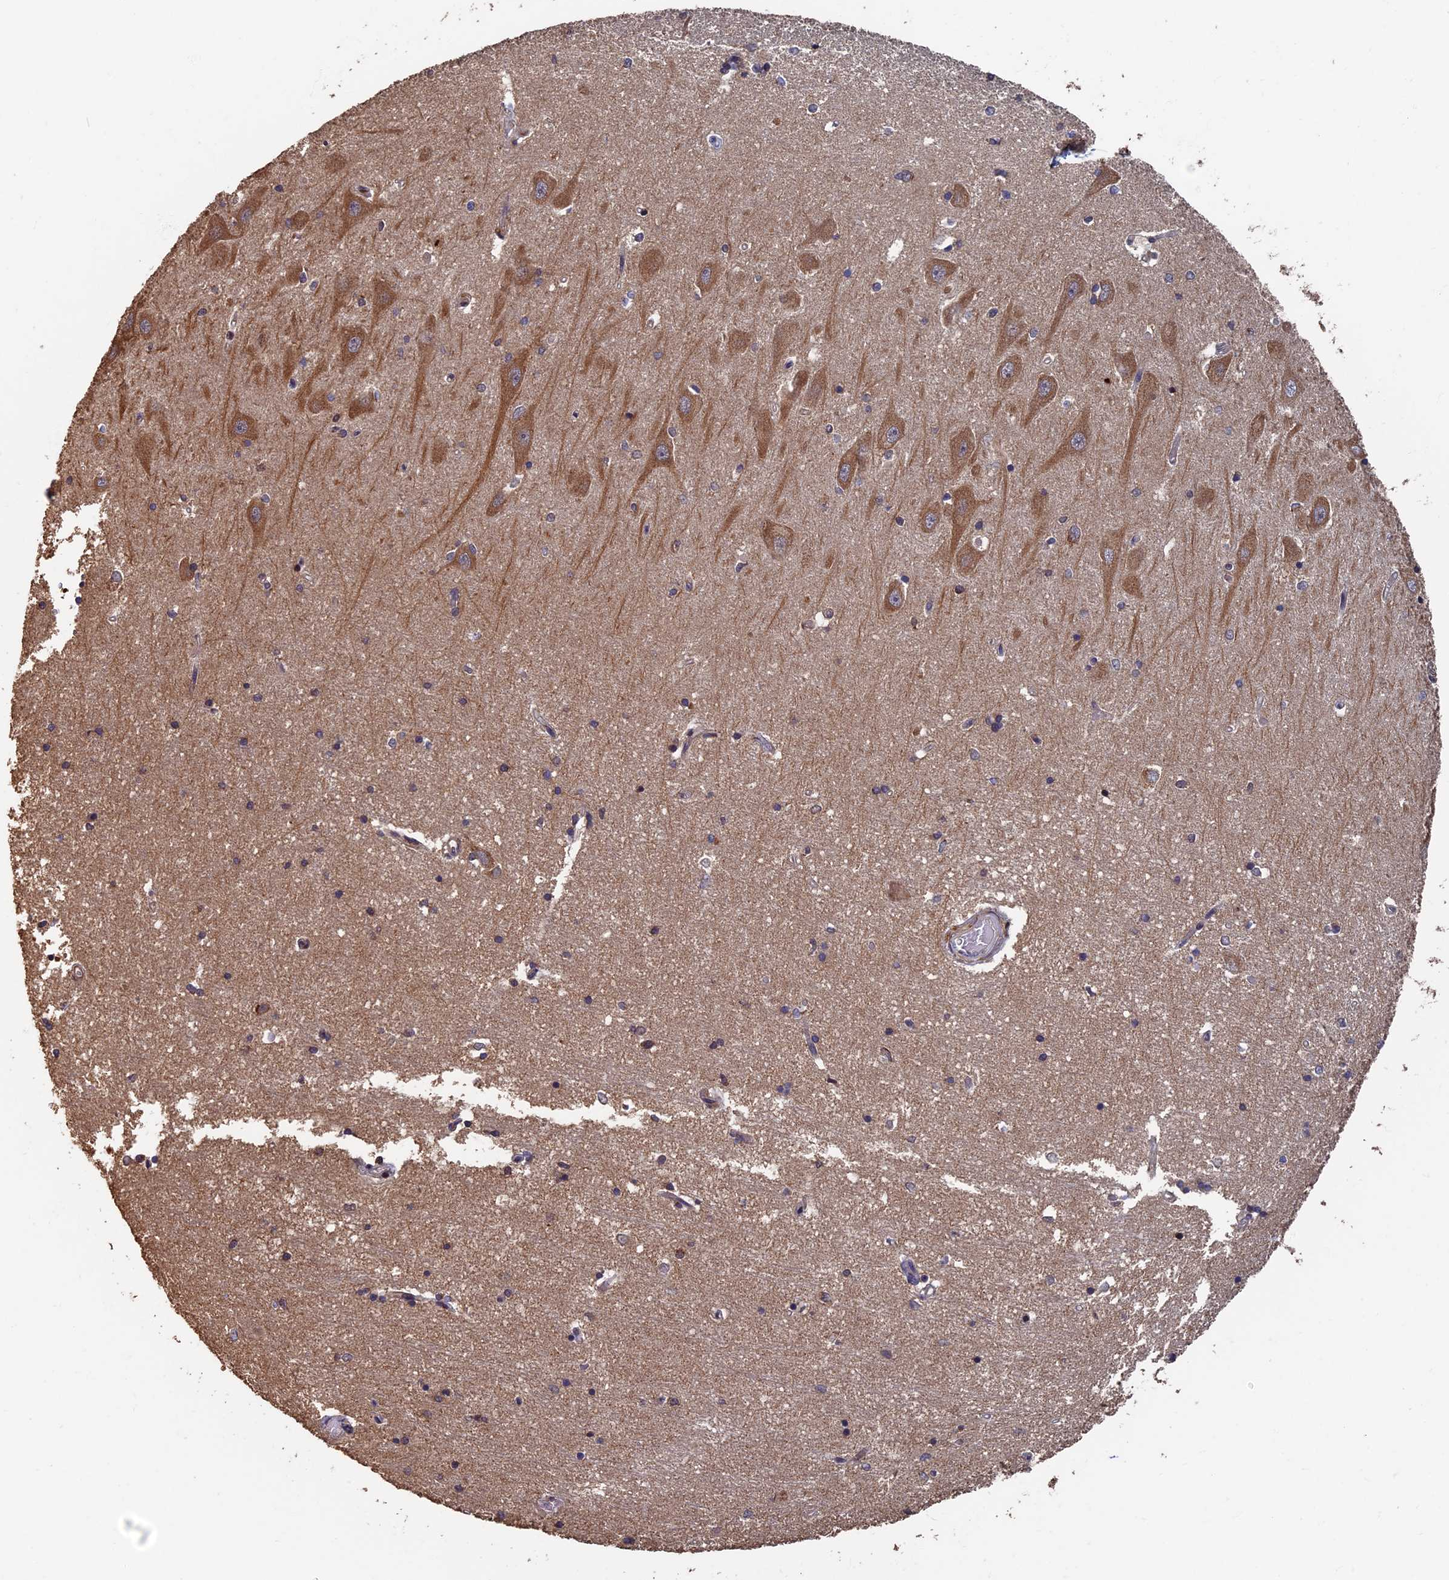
{"staining": {"intensity": "moderate", "quantity": ">75%", "location": "cytoplasmic/membranous"}, "tissue": "hippocampus", "cell_type": "Neuronal cells", "image_type": "normal", "snomed": [{"axis": "morphology", "description": "Normal tissue, NOS"}, {"axis": "topography", "description": "Hippocampus"}], "caption": "Hippocampus was stained to show a protein in brown. There is medium levels of moderate cytoplasmic/membranous expression in approximately >75% of neuronal cells. (DAB (3,3'-diaminobenzidine) IHC, brown staining for protein, blue staining for nuclei).", "gene": "RASGRF1", "patient": {"sex": "male", "age": 45}}